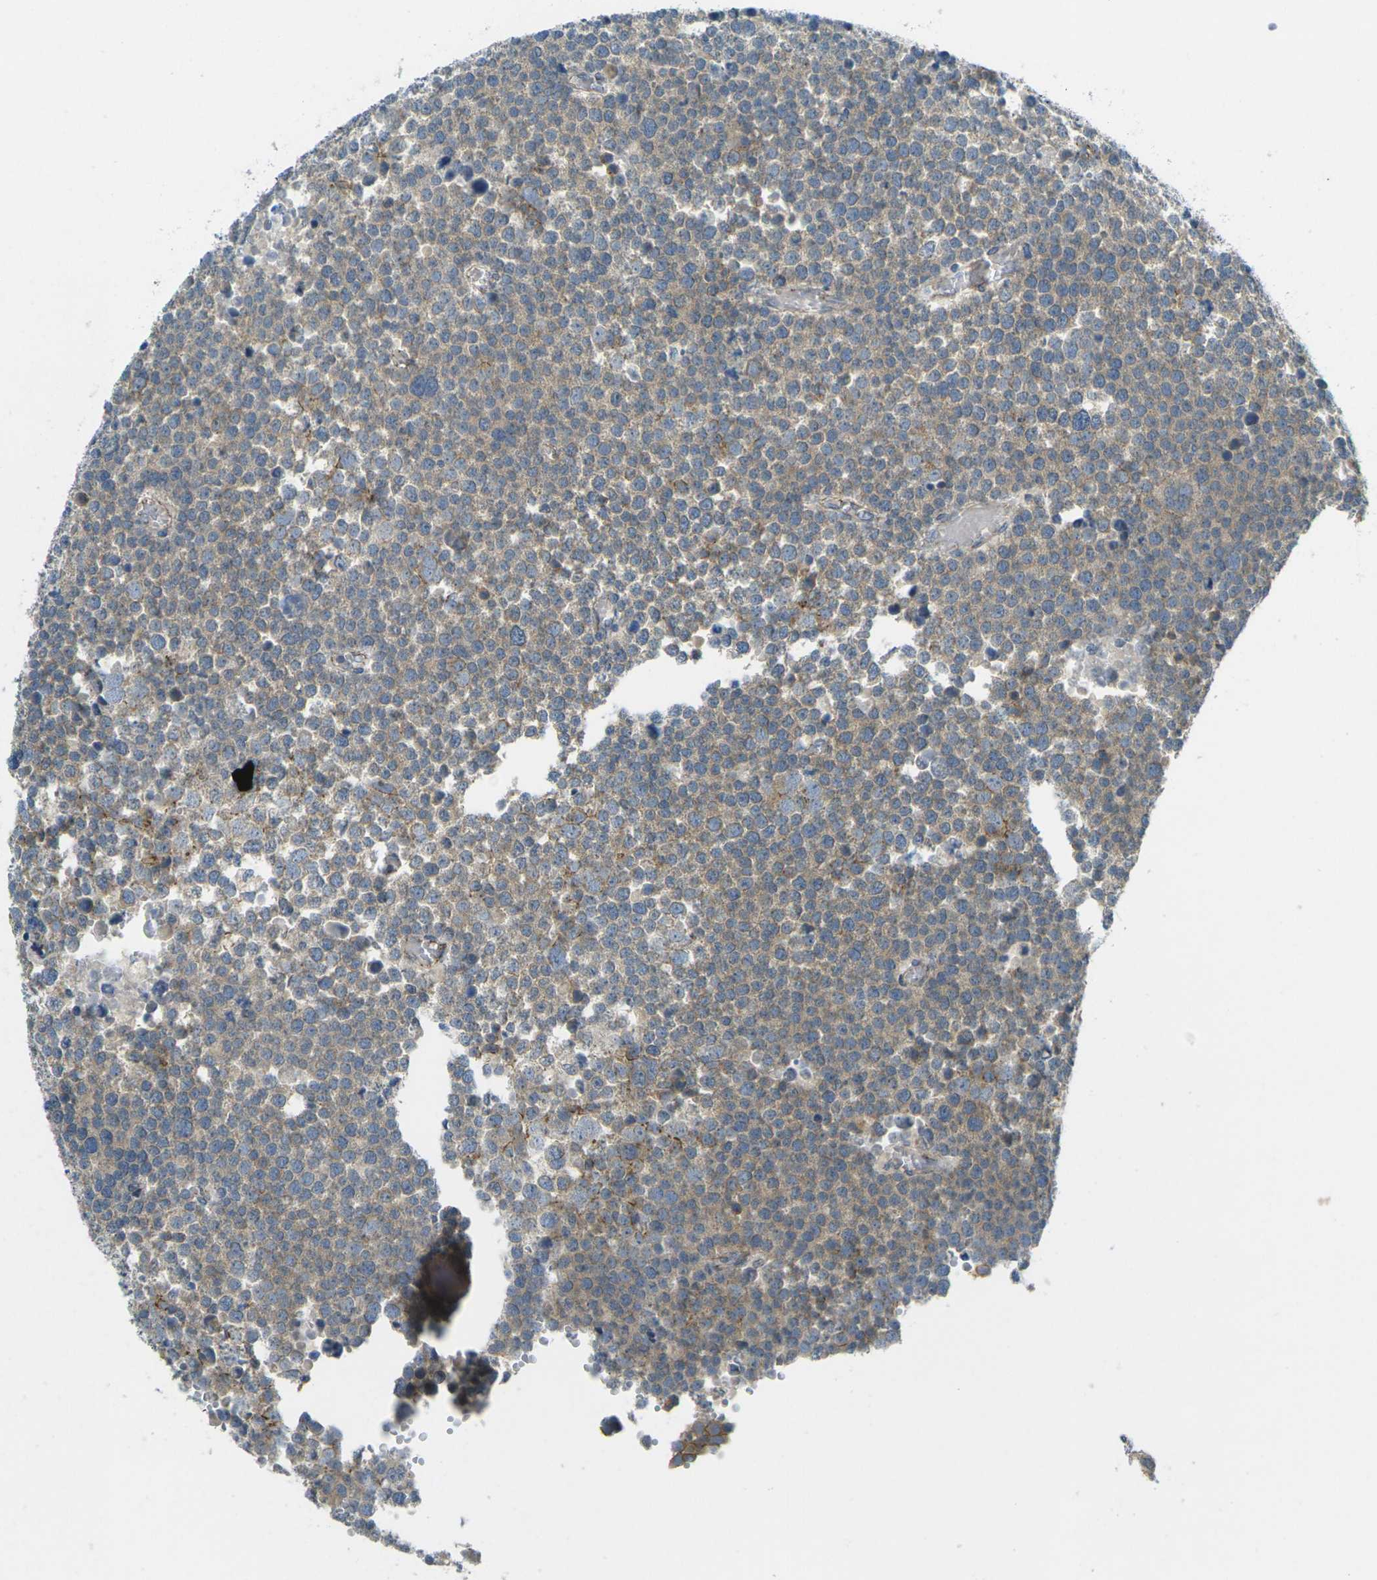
{"staining": {"intensity": "weak", "quantity": "<25%", "location": "cytoplasmic/membranous"}, "tissue": "testis cancer", "cell_type": "Tumor cells", "image_type": "cancer", "snomed": [{"axis": "morphology", "description": "Seminoma, NOS"}, {"axis": "topography", "description": "Testis"}], "caption": "There is no significant positivity in tumor cells of testis seminoma. (Brightfield microscopy of DAB immunohistochemistry (IHC) at high magnification).", "gene": "RHBDD1", "patient": {"sex": "male", "age": 71}}